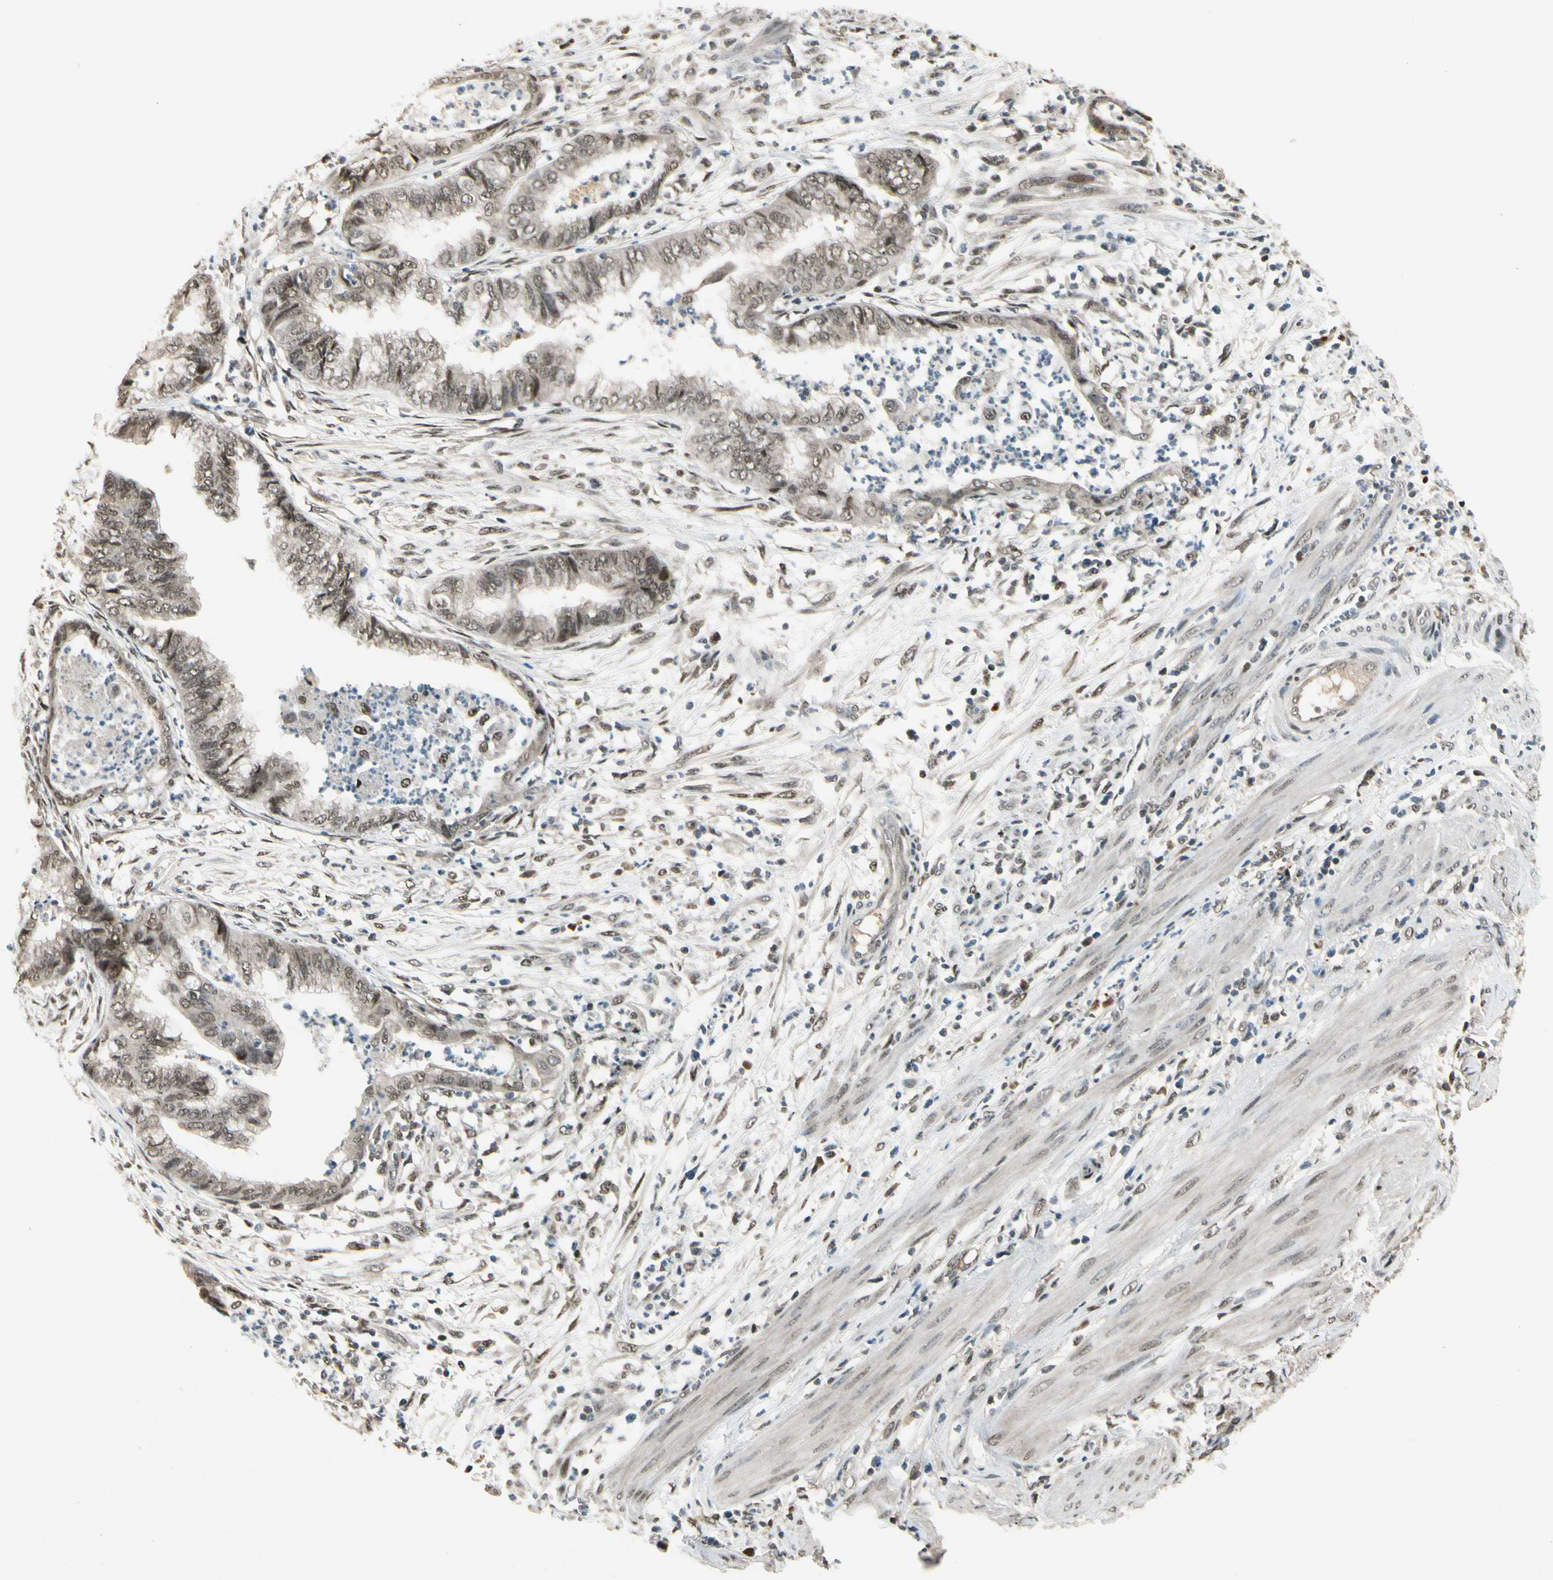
{"staining": {"intensity": "moderate", "quantity": ">75%", "location": "nuclear"}, "tissue": "endometrial cancer", "cell_type": "Tumor cells", "image_type": "cancer", "snomed": [{"axis": "morphology", "description": "Necrosis, NOS"}, {"axis": "morphology", "description": "Adenocarcinoma, NOS"}, {"axis": "topography", "description": "Endometrium"}], "caption": "Tumor cells exhibit moderate nuclear expression in about >75% of cells in endometrial adenocarcinoma.", "gene": "GTF3A", "patient": {"sex": "female", "age": 79}}